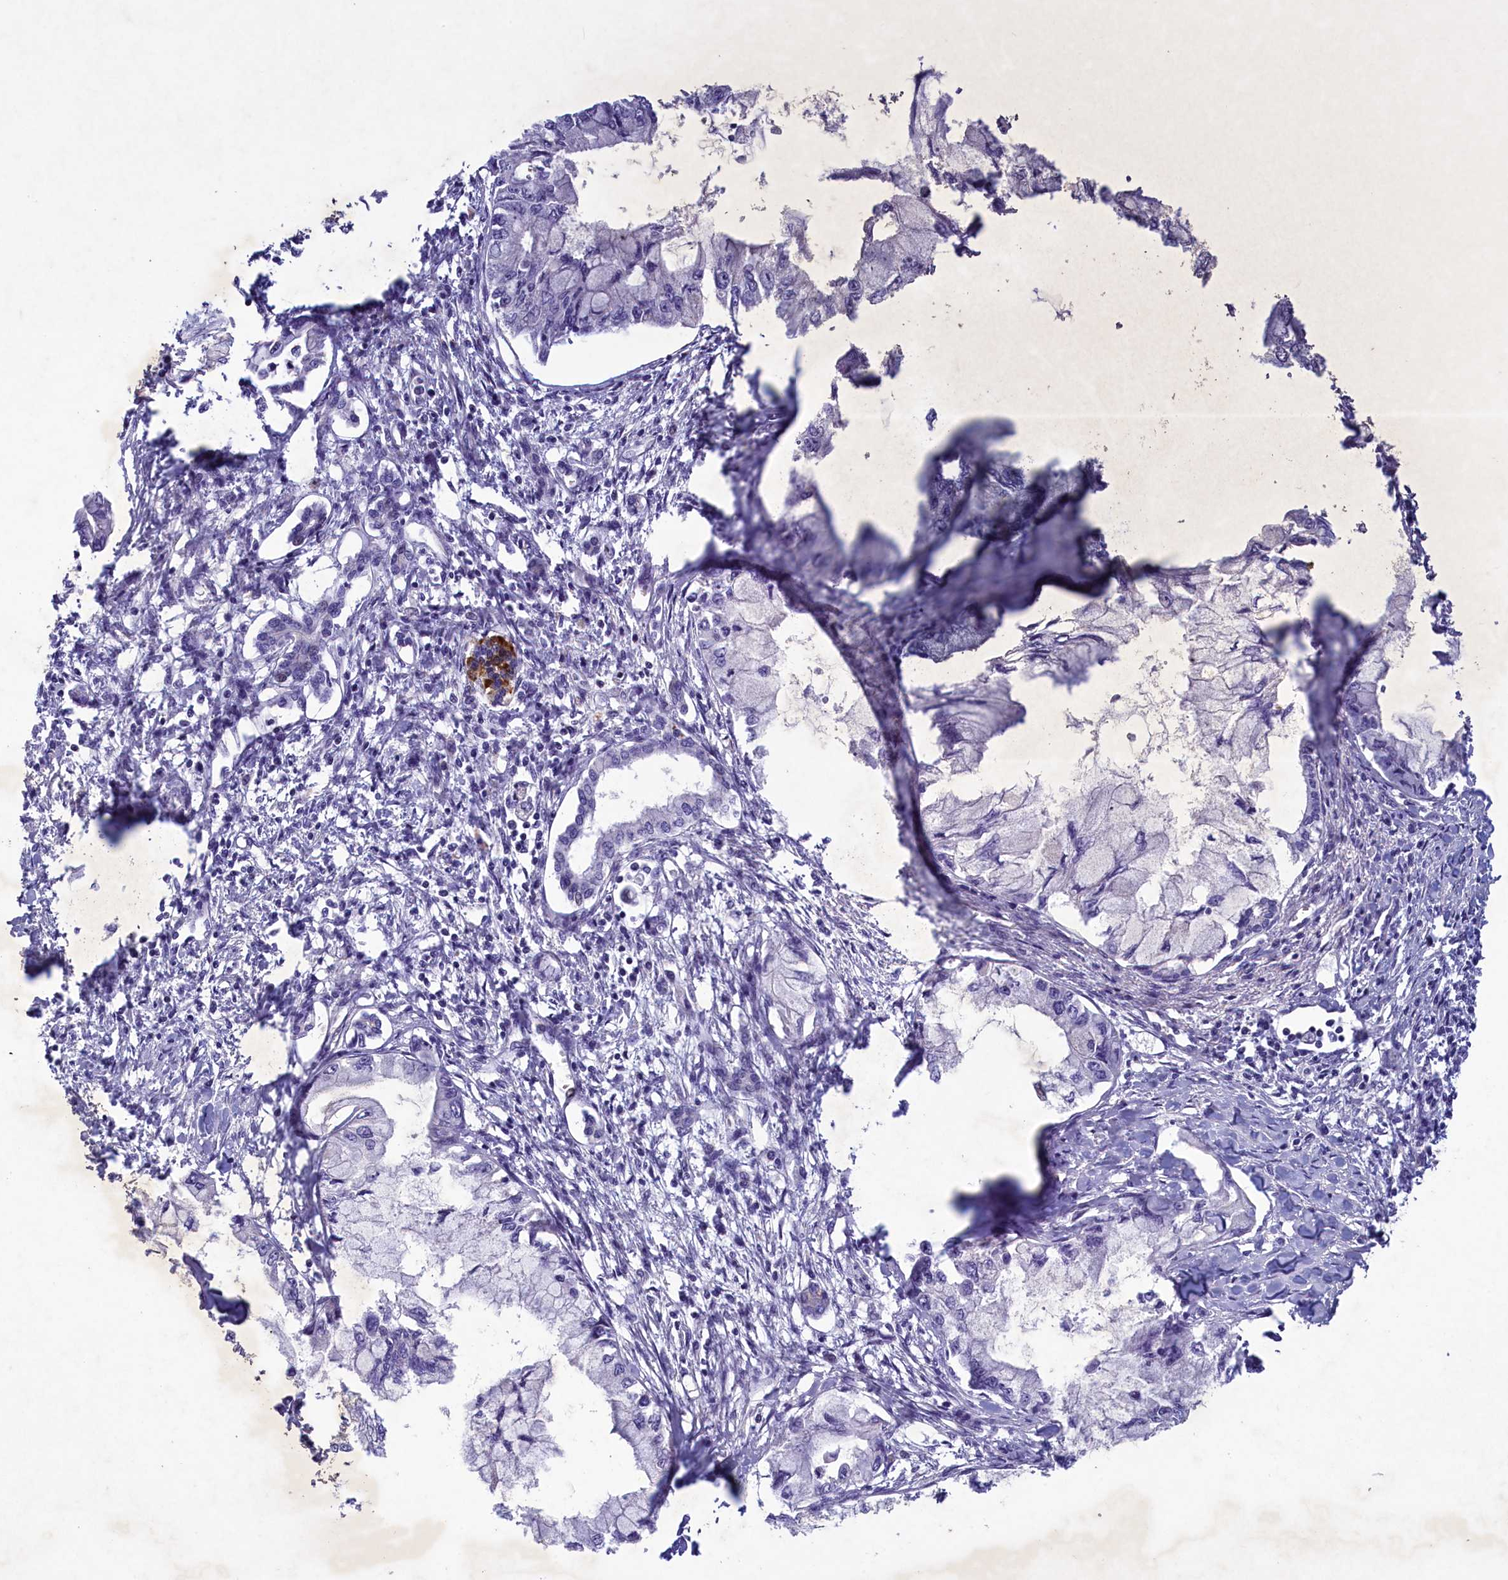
{"staining": {"intensity": "negative", "quantity": "none", "location": "none"}, "tissue": "pancreatic cancer", "cell_type": "Tumor cells", "image_type": "cancer", "snomed": [{"axis": "morphology", "description": "Adenocarcinoma, NOS"}, {"axis": "topography", "description": "Pancreas"}], "caption": "The immunohistochemistry photomicrograph has no significant staining in tumor cells of pancreatic adenocarcinoma tissue.", "gene": "PLEKHG6", "patient": {"sex": "male", "age": 48}}